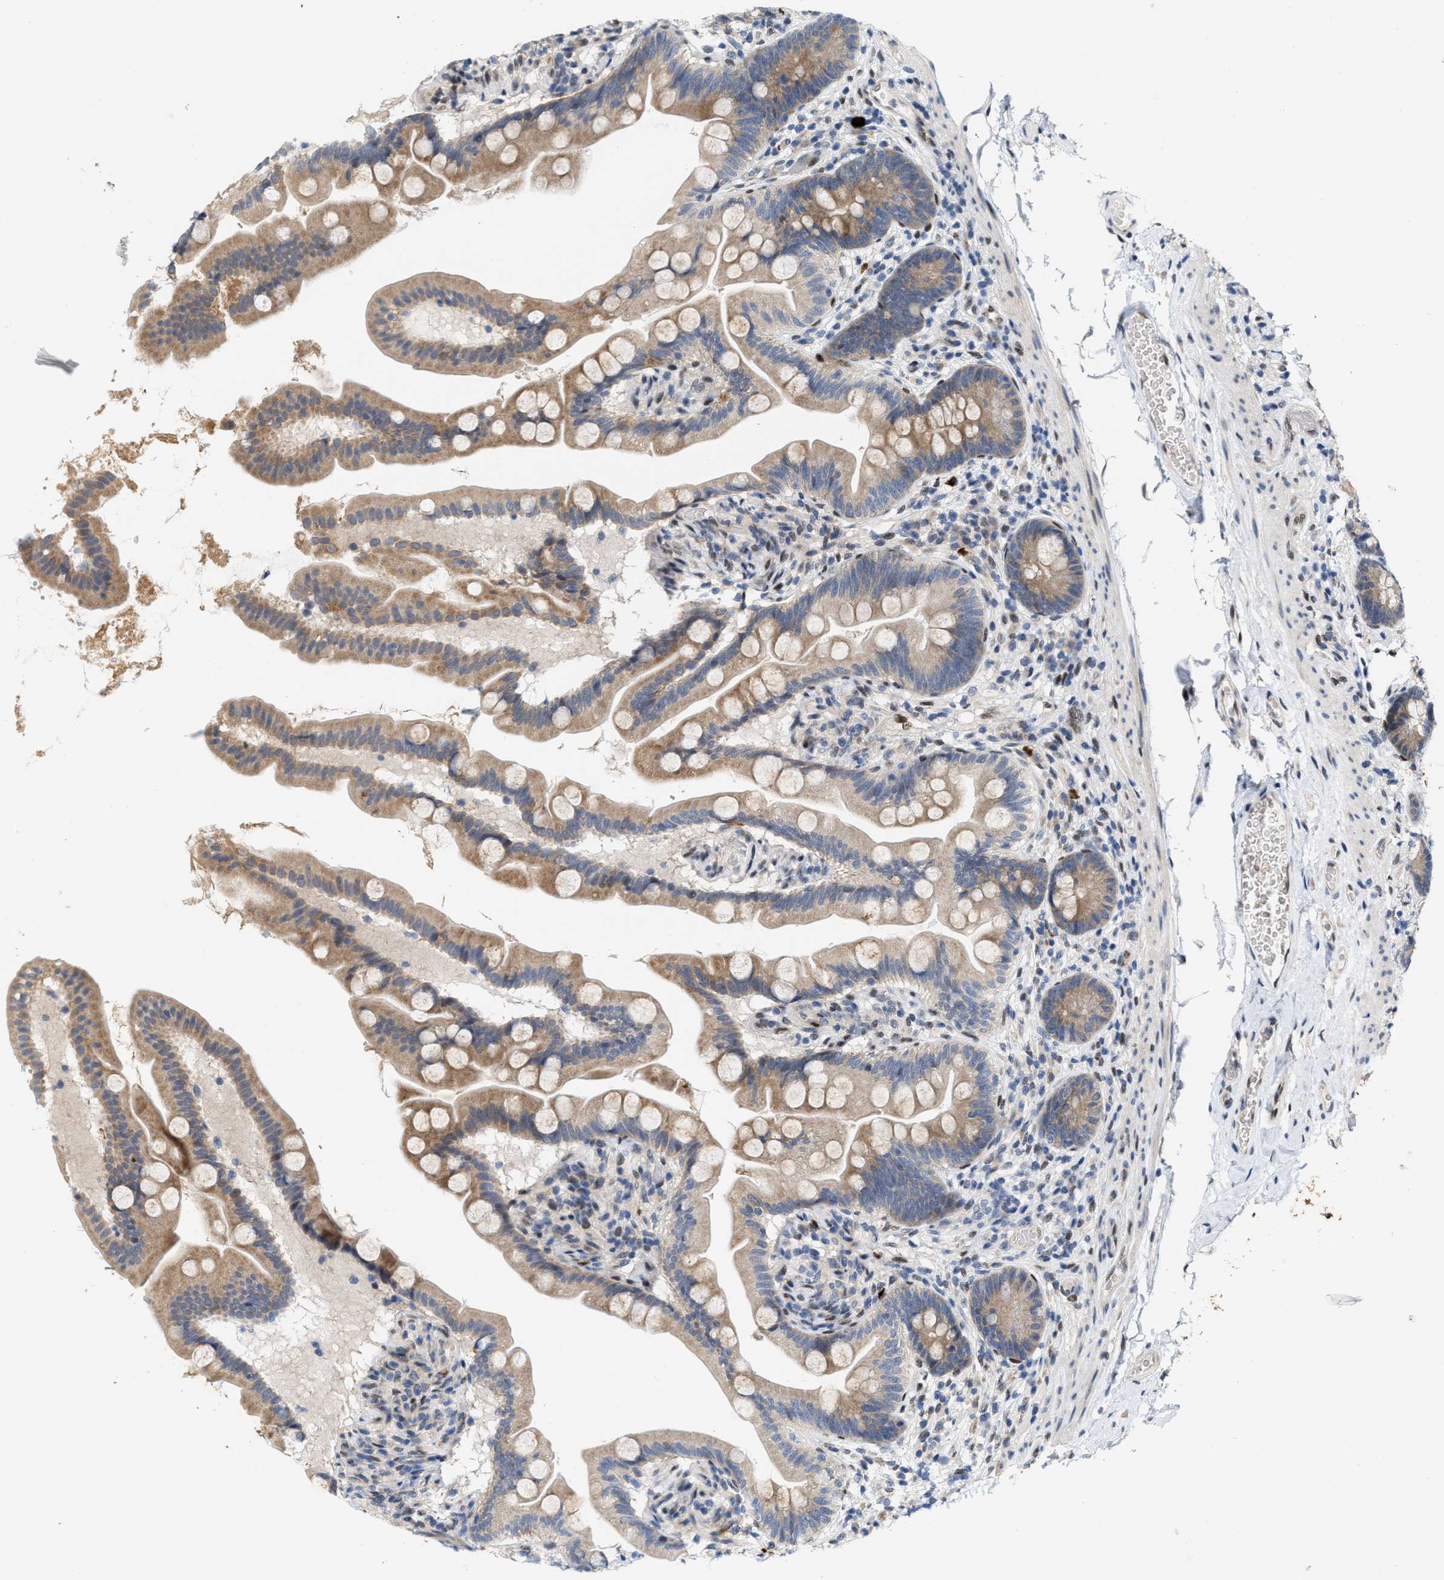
{"staining": {"intensity": "moderate", "quantity": ">75%", "location": "cytoplasmic/membranous"}, "tissue": "small intestine", "cell_type": "Glandular cells", "image_type": "normal", "snomed": [{"axis": "morphology", "description": "Normal tissue, NOS"}, {"axis": "topography", "description": "Small intestine"}], "caption": "DAB (3,3'-diaminobenzidine) immunohistochemical staining of unremarkable small intestine demonstrates moderate cytoplasmic/membranous protein staining in about >75% of glandular cells.", "gene": "TCF4", "patient": {"sex": "female", "age": 56}}